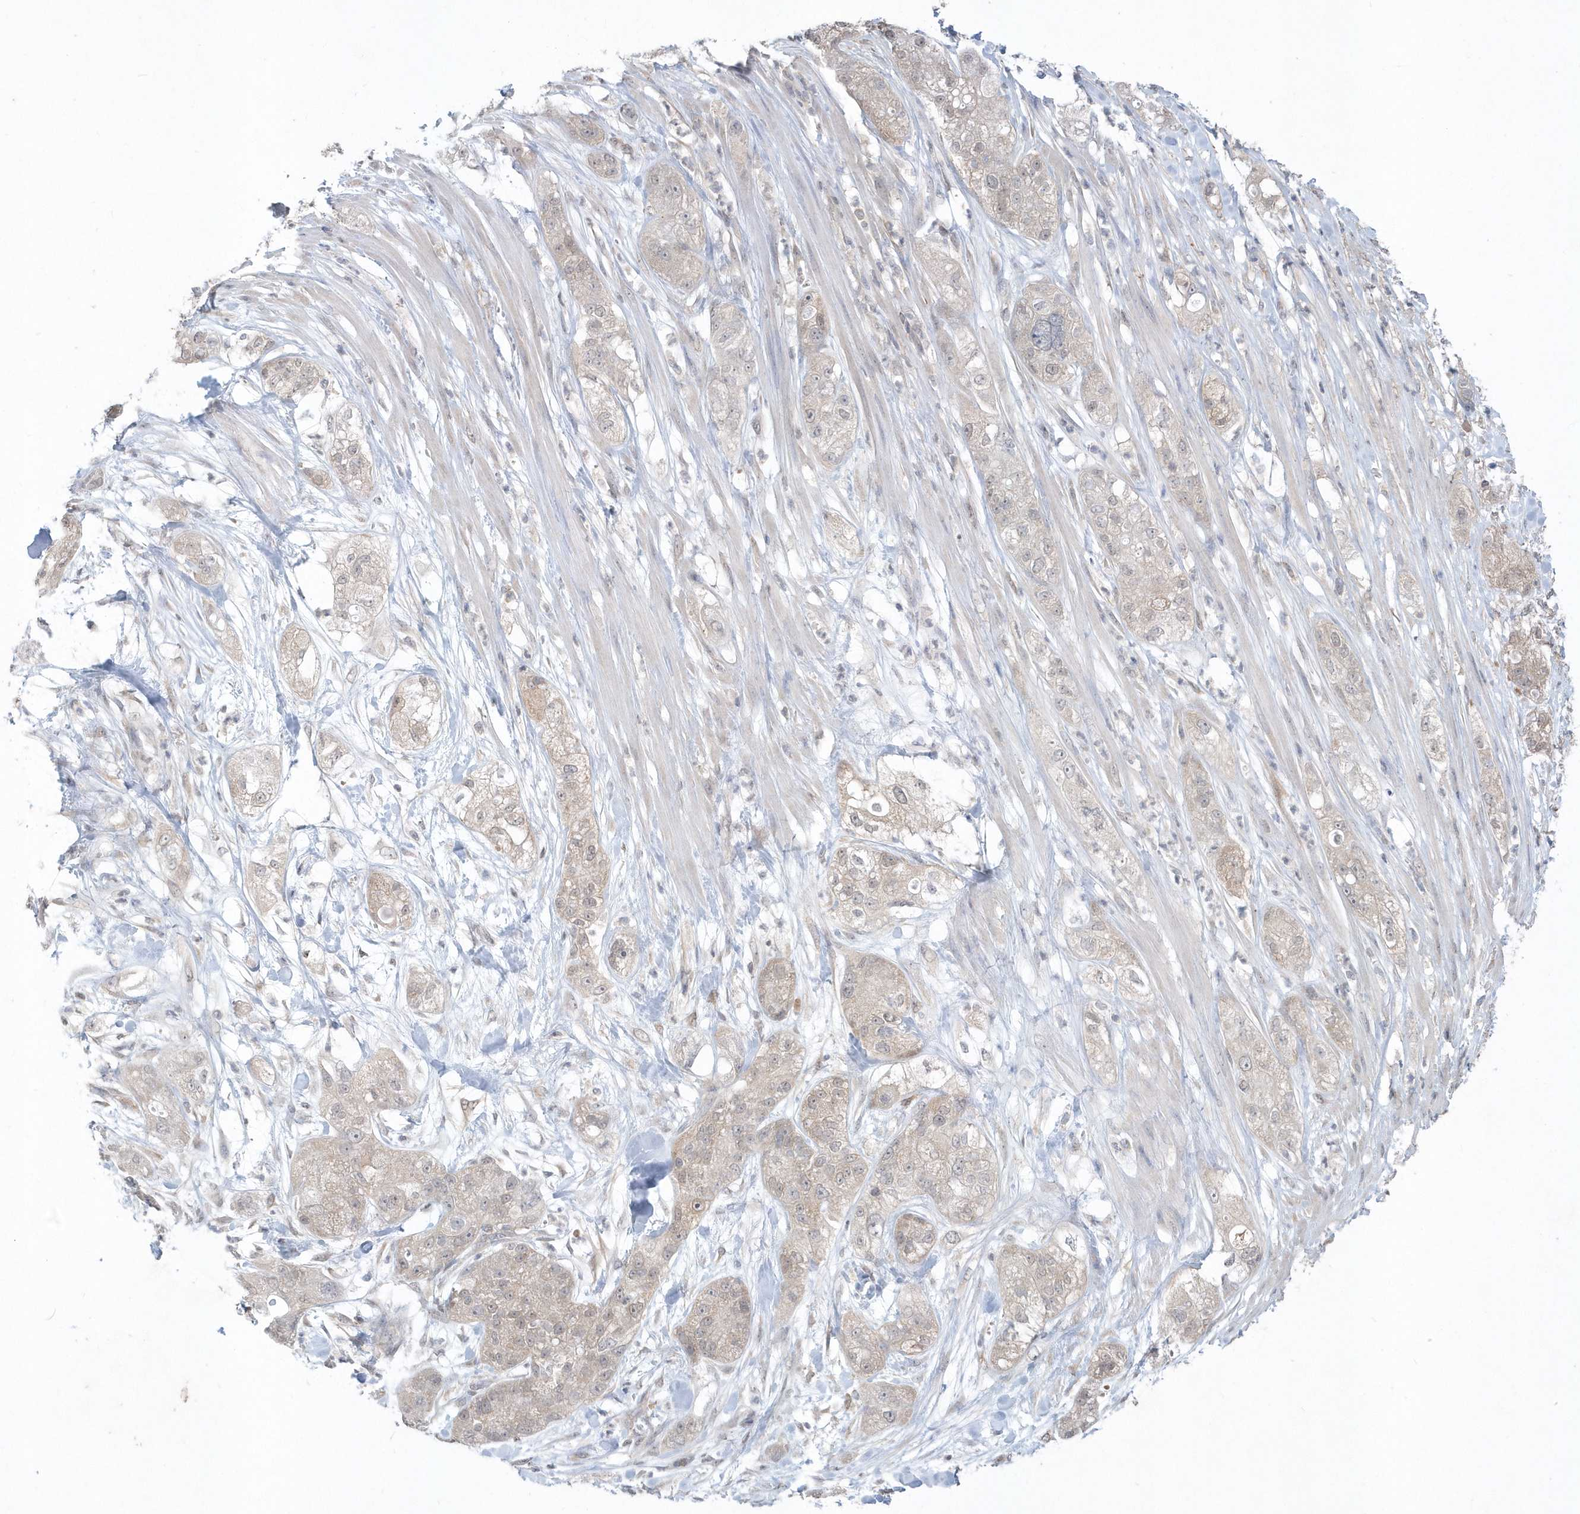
{"staining": {"intensity": "weak", "quantity": "25%-75%", "location": "cytoplasmic/membranous,nuclear"}, "tissue": "pancreatic cancer", "cell_type": "Tumor cells", "image_type": "cancer", "snomed": [{"axis": "morphology", "description": "Adenocarcinoma, NOS"}, {"axis": "topography", "description": "Pancreas"}], "caption": "There is low levels of weak cytoplasmic/membranous and nuclear positivity in tumor cells of pancreatic cancer, as demonstrated by immunohistochemical staining (brown color).", "gene": "AKR7A2", "patient": {"sex": "female", "age": 78}}